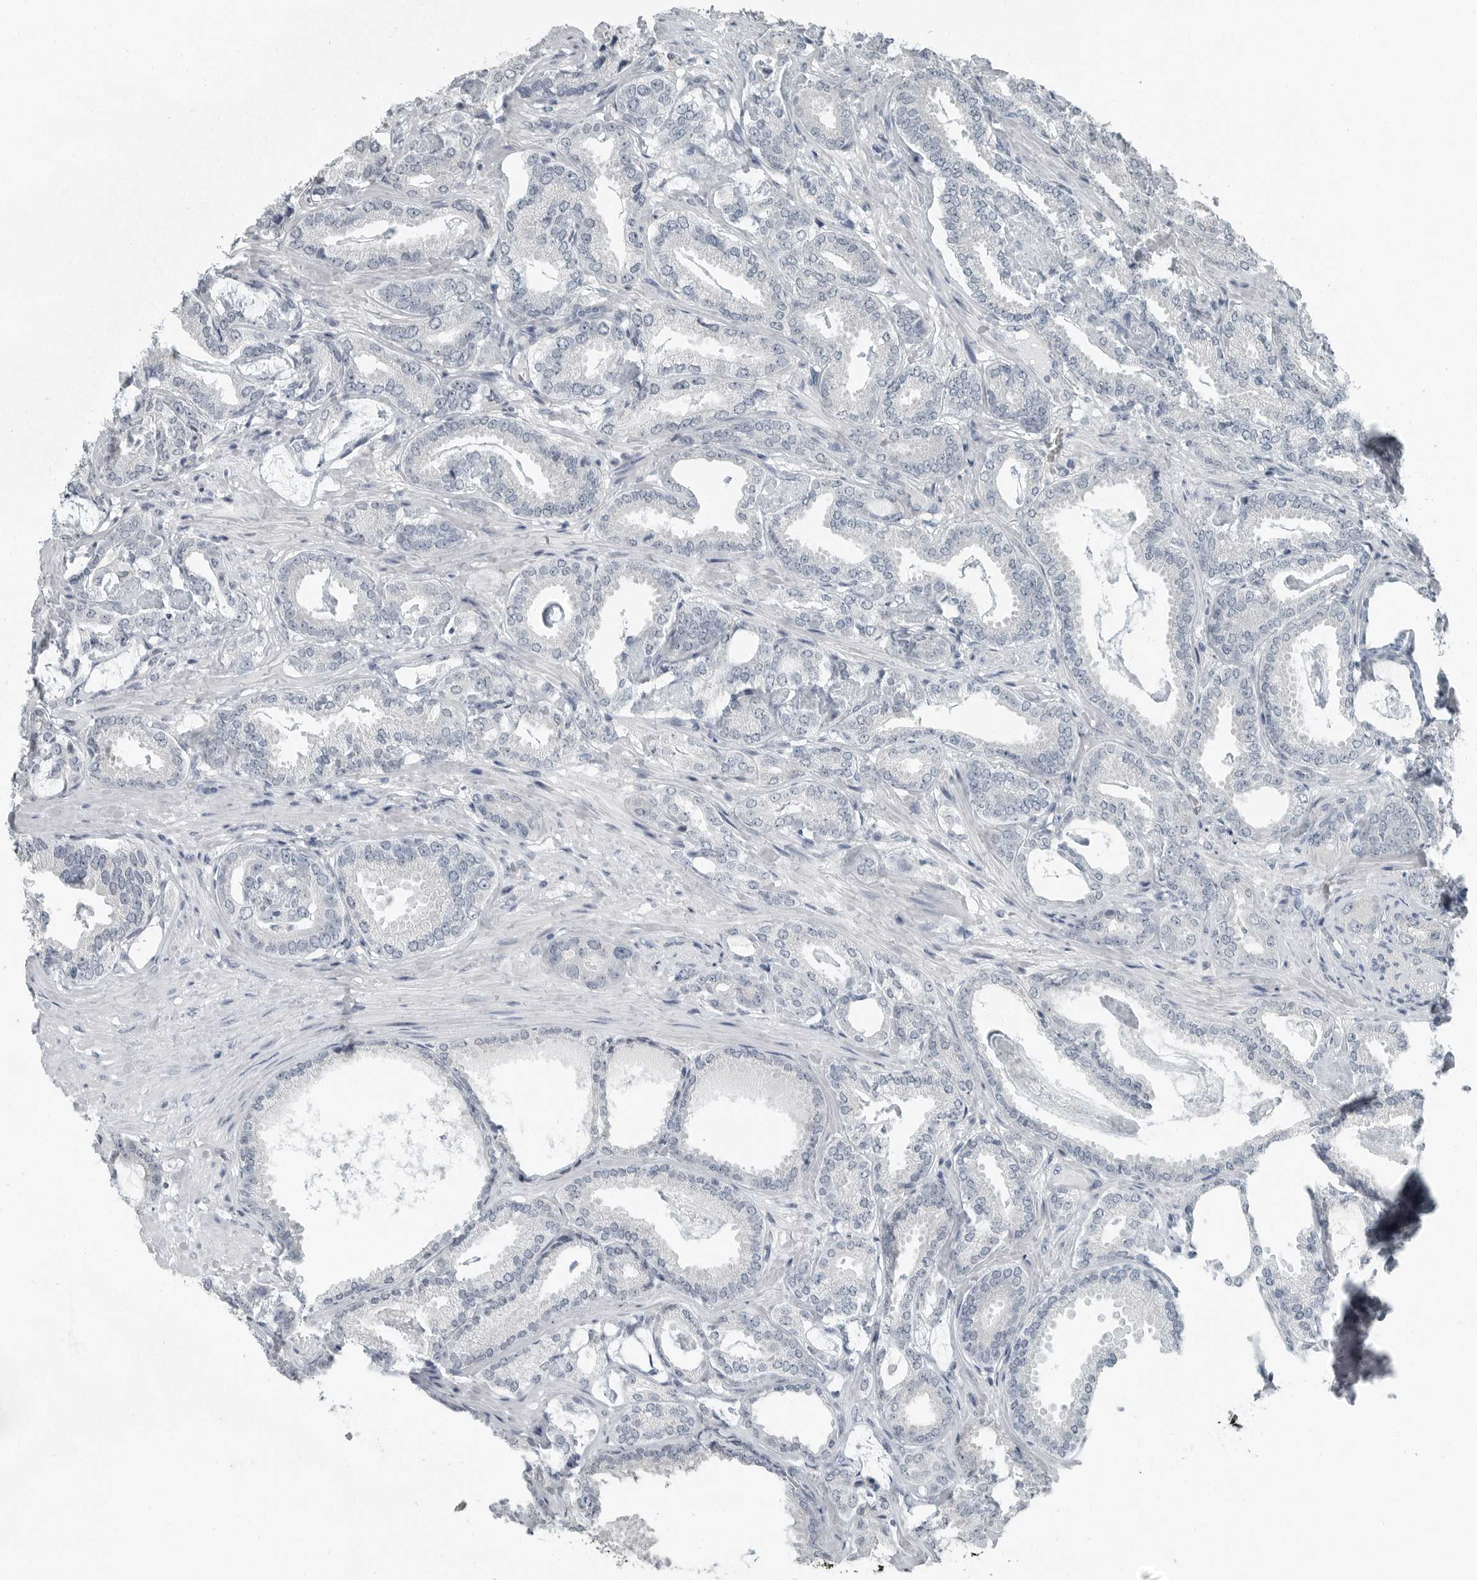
{"staining": {"intensity": "negative", "quantity": "none", "location": "none"}, "tissue": "prostate cancer", "cell_type": "Tumor cells", "image_type": "cancer", "snomed": [{"axis": "morphology", "description": "Adenocarcinoma, Low grade"}, {"axis": "topography", "description": "Prostate"}], "caption": "A histopathology image of human prostate low-grade adenocarcinoma is negative for staining in tumor cells.", "gene": "KYAT1", "patient": {"sex": "male", "age": 71}}